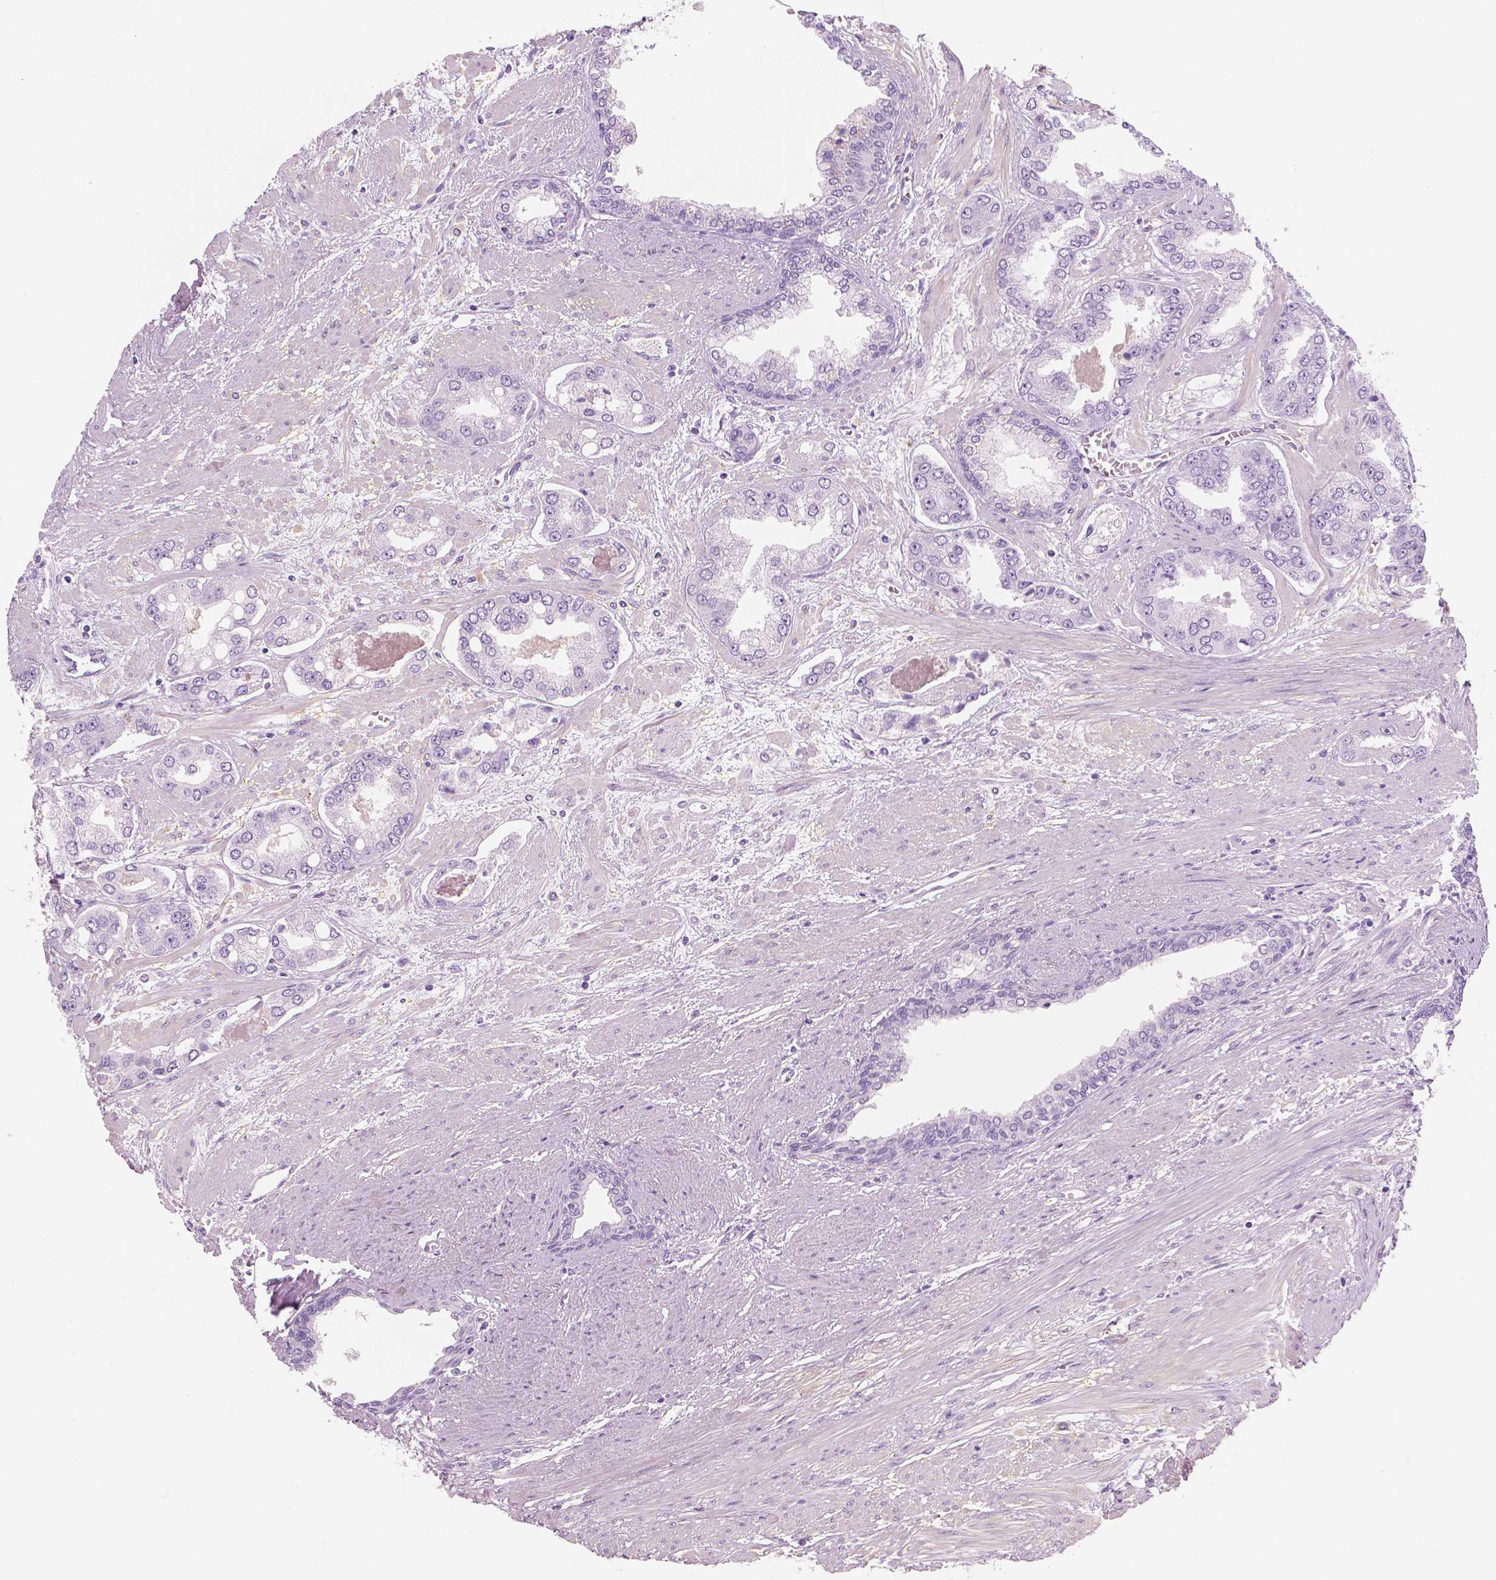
{"staining": {"intensity": "negative", "quantity": "none", "location": "none"}, "tissue": "prostate cancer", "cell_type": "Tumor cells", "image_type": "cancer", "snomed": [{"axis": "morphology", "description": "Adenocarcinoma, Low grade"}, {"axis": "topography", "description": "Prostate"}], "caption": "IHC photomicrograph of human low-grade adenocarcinoma (prostate) stained for a protein (brown), which displays no expression in tumor cells.", "gene": "PLIN4", "patient": {"sex": "male", "age": 60}}